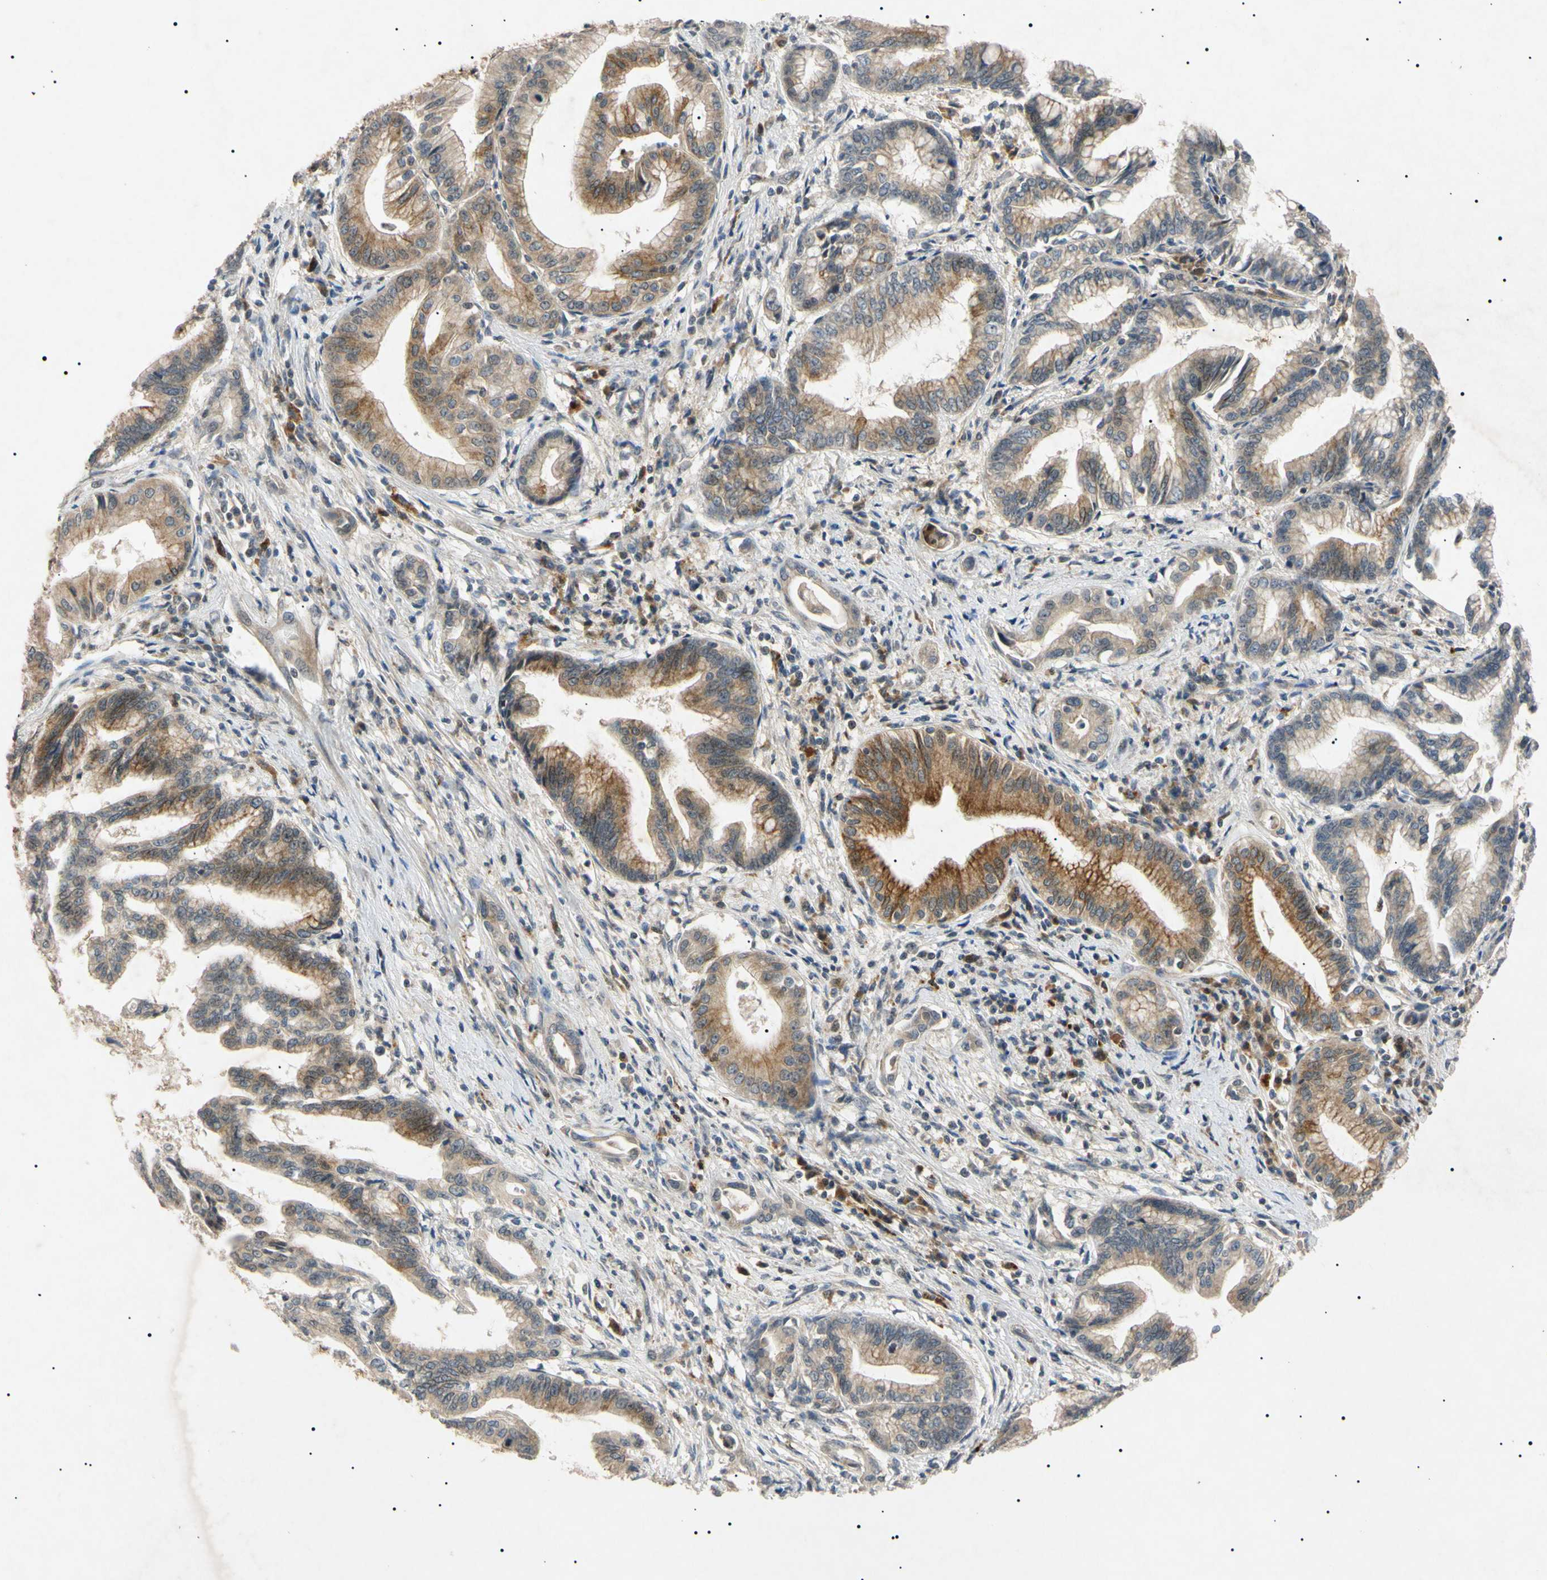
{"staining": {"intensity": "moderate", "quantity": "<25%", "location": "cytoplasmic/membranous"}, "tissue": "pancreatic cancer", "cell_type": "Tumor cells", "image_type": "cancer", "snomed": [{"axis": "morphology", "description": "Adenocarcinoma, NOS"}, {"axis": "topography", "description": "Pancreas"}], "caption": "IHC micrograph of adenocarcinoma (pancreatic) stained for a protein (brown), which reveals low levels of moderate cytoplasmic/membranous staining in approximately <25% of tumor cells.", "gene": "TUBB4A", "patient": {"sex": "female", "age": 64}}